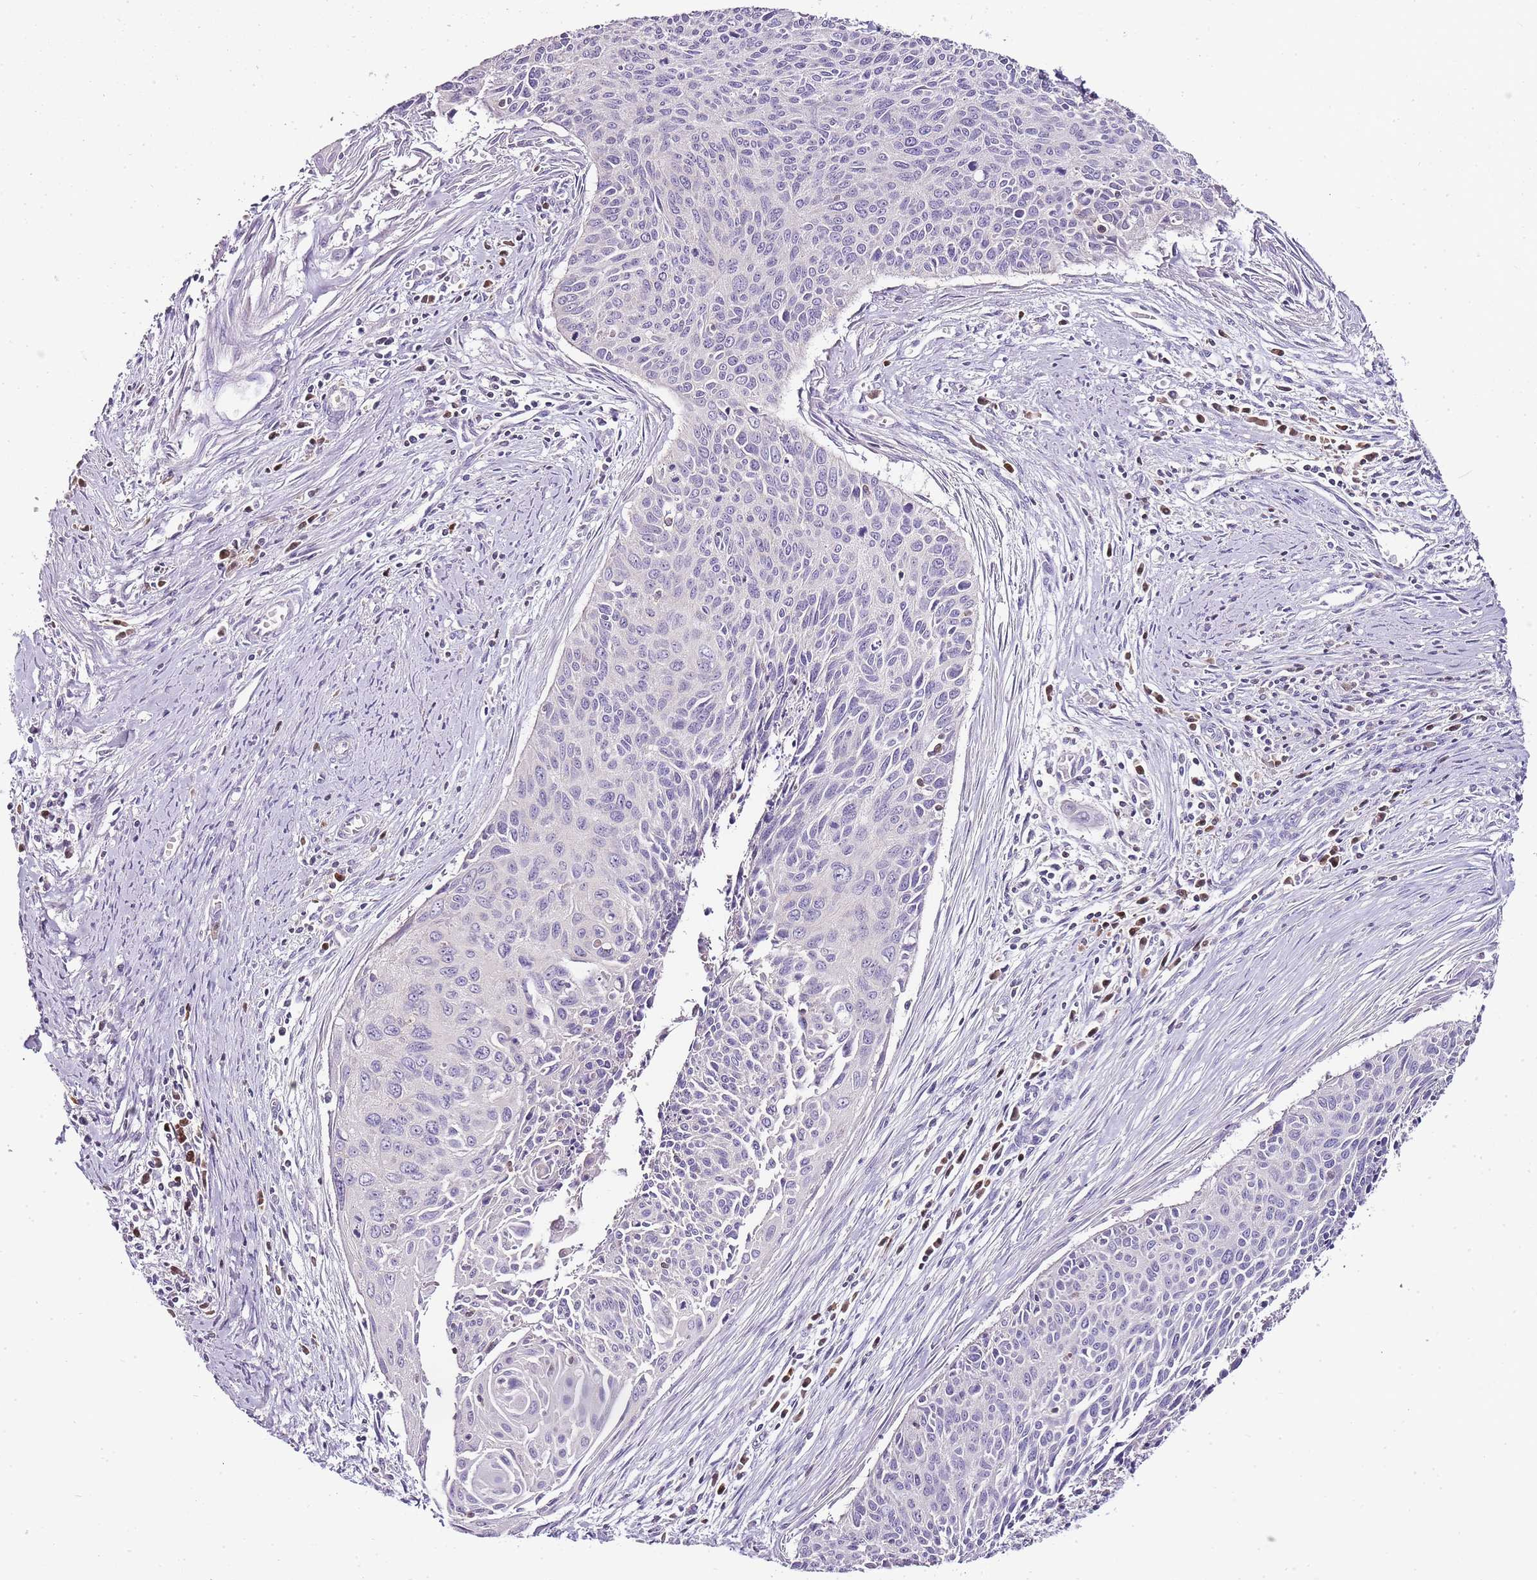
{"staining": {"intensity": "negative", "quantity": "none", "location": "none"}, "tissue": "cervical cancer", "cell_type": "Tumor cells", "image_type": "cancer", "snomed": [{"axis": "morphology", "description": "Squamous cell carcinoma, NOS"}, {"axis": "topography", "description": "Cervix"}], "caption": "IHC image of cervical cancer stained for a protein (brown), which shows no expression in tumor cells.", "gene": "ZBP1", "patient": {"sex": "female", "age": 55}}